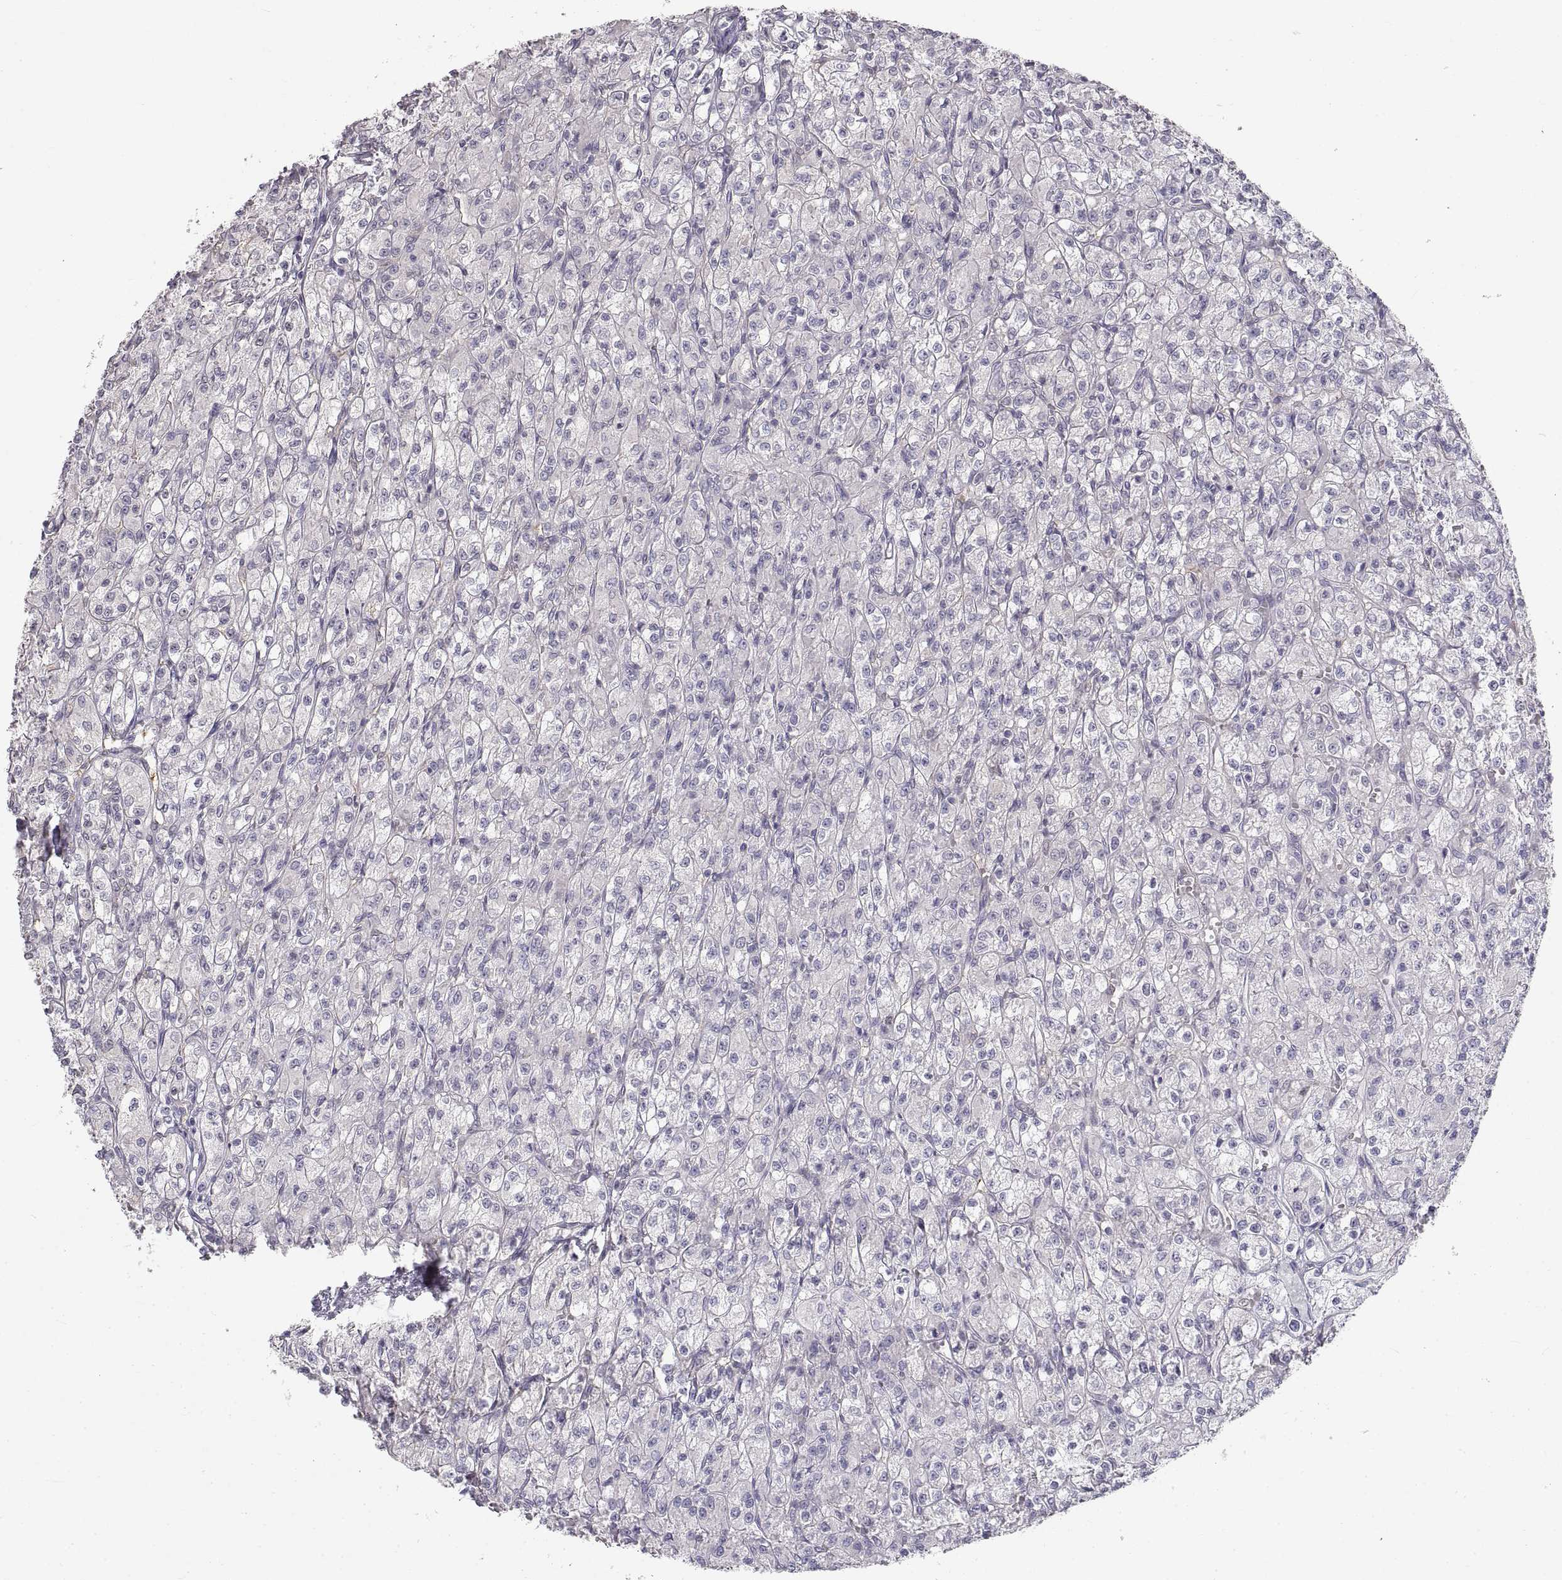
{"staining": {"intensity": "negative", "quantity": "none", "location": "none"}, "tissue": "renal cancer", "cell_type": "Tumor cells", "image_type": "cancer", "snomed": [{"axis": "morphology", "description": "Adenocarcinoma, NOS"}, {"axis": "topography", "description": "Kidney"}], "caption": "Renal adenocarcinoma stained for a protein using immunohistochemistry (IHC) displays no expression tumor cells.", "gene": "HSP90AB1", "patient": {"sex": "female", "age": 70}}